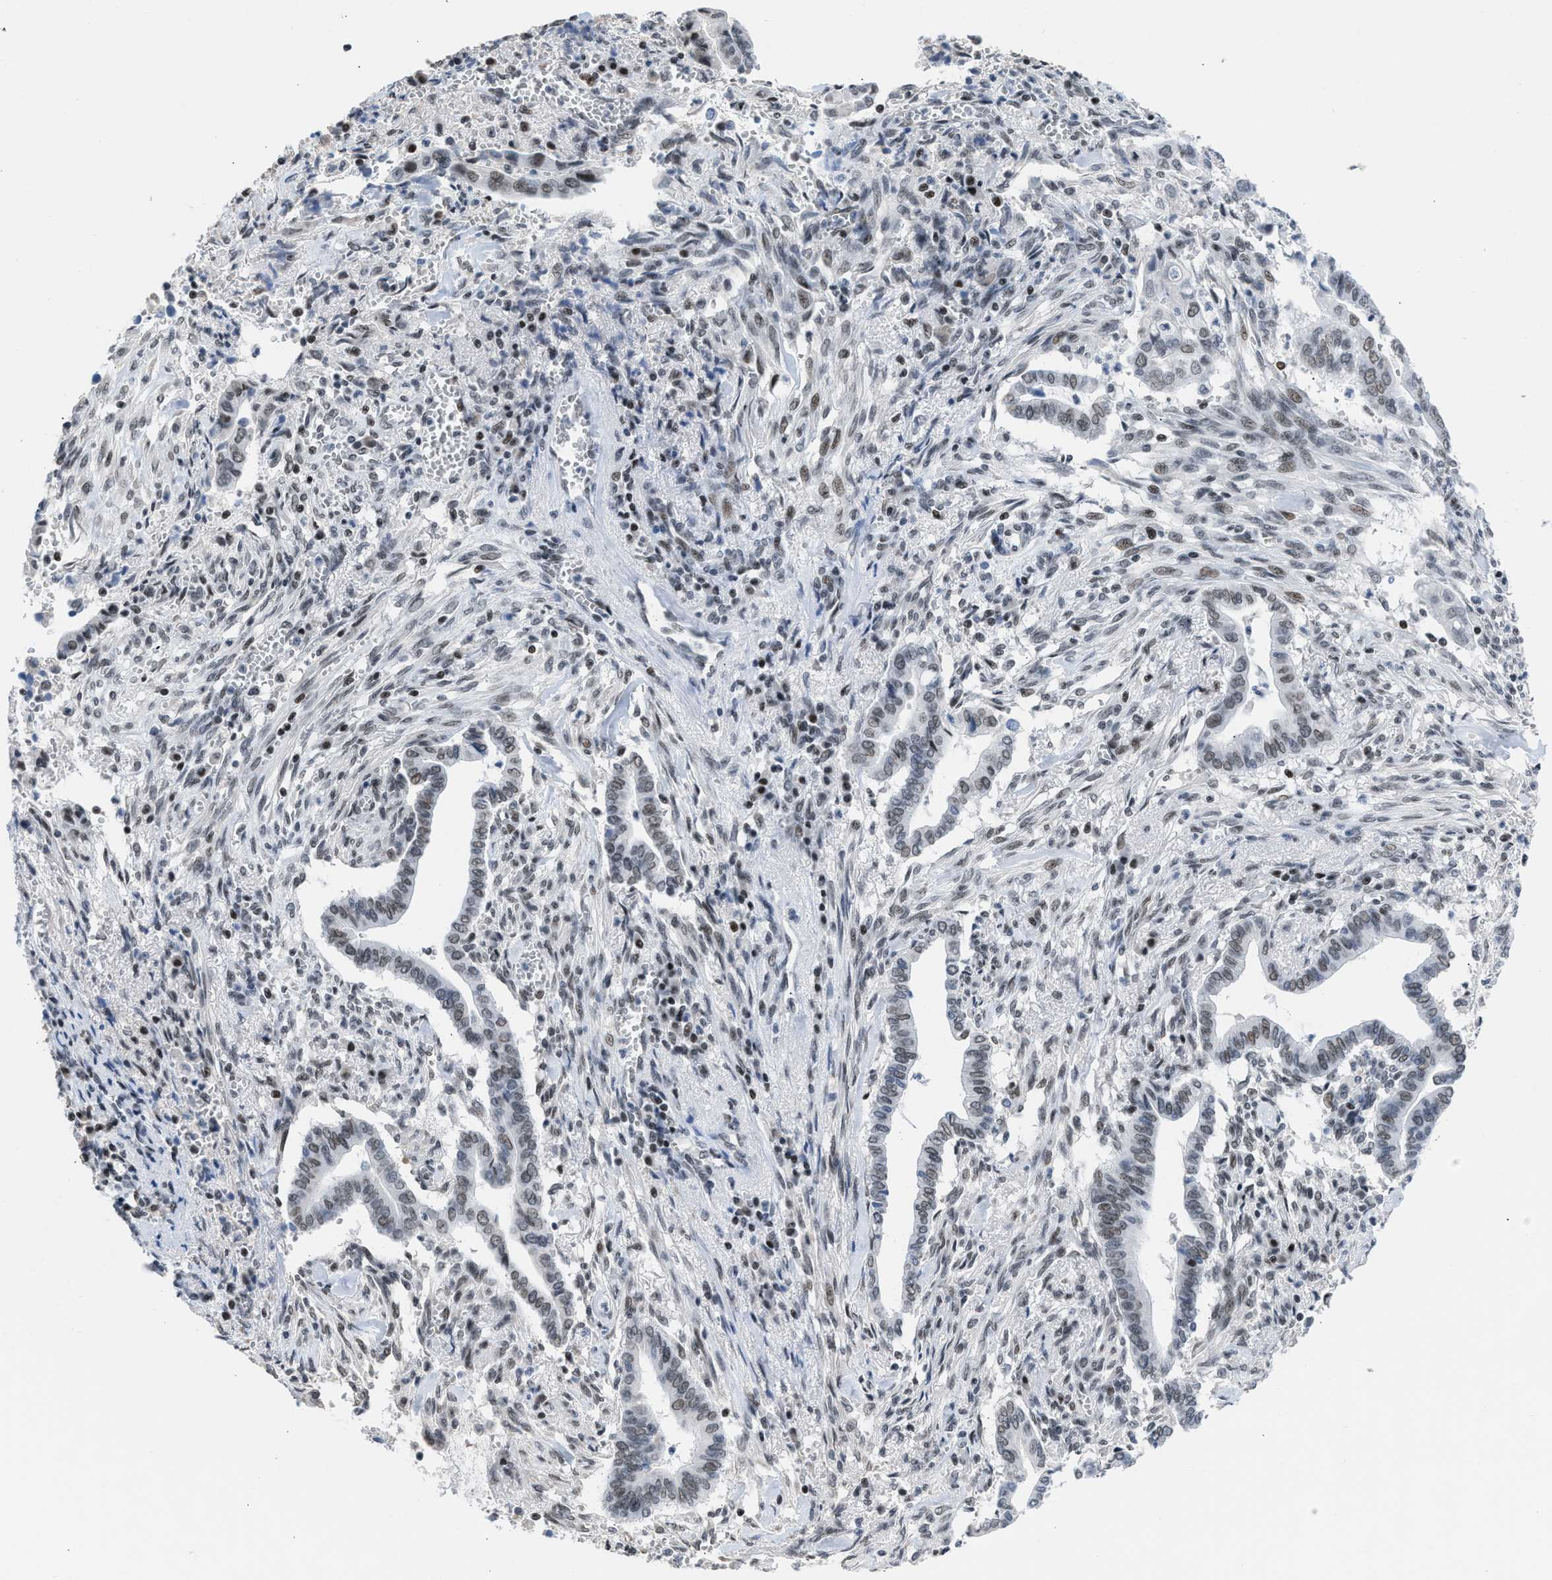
{"staining": {"intensity": "weak", "quantity": "<25%", "location": "nuclear"}, "tissue": "cervical cancer", "cell_type": "Tumor cells", "image_type": "cancer", "snomed": [{"axis": "morphology", "description": "Adenocarcinoma, NOS"}, {"axis": "topography", "description": "Cervix"}], "caption": "Human cervical adenocarcinoma stained for a protein using IHC displays no expression in tumor cells.", "gene": "TERF2IP", "patient": {"sex": "female", "age": 44}}